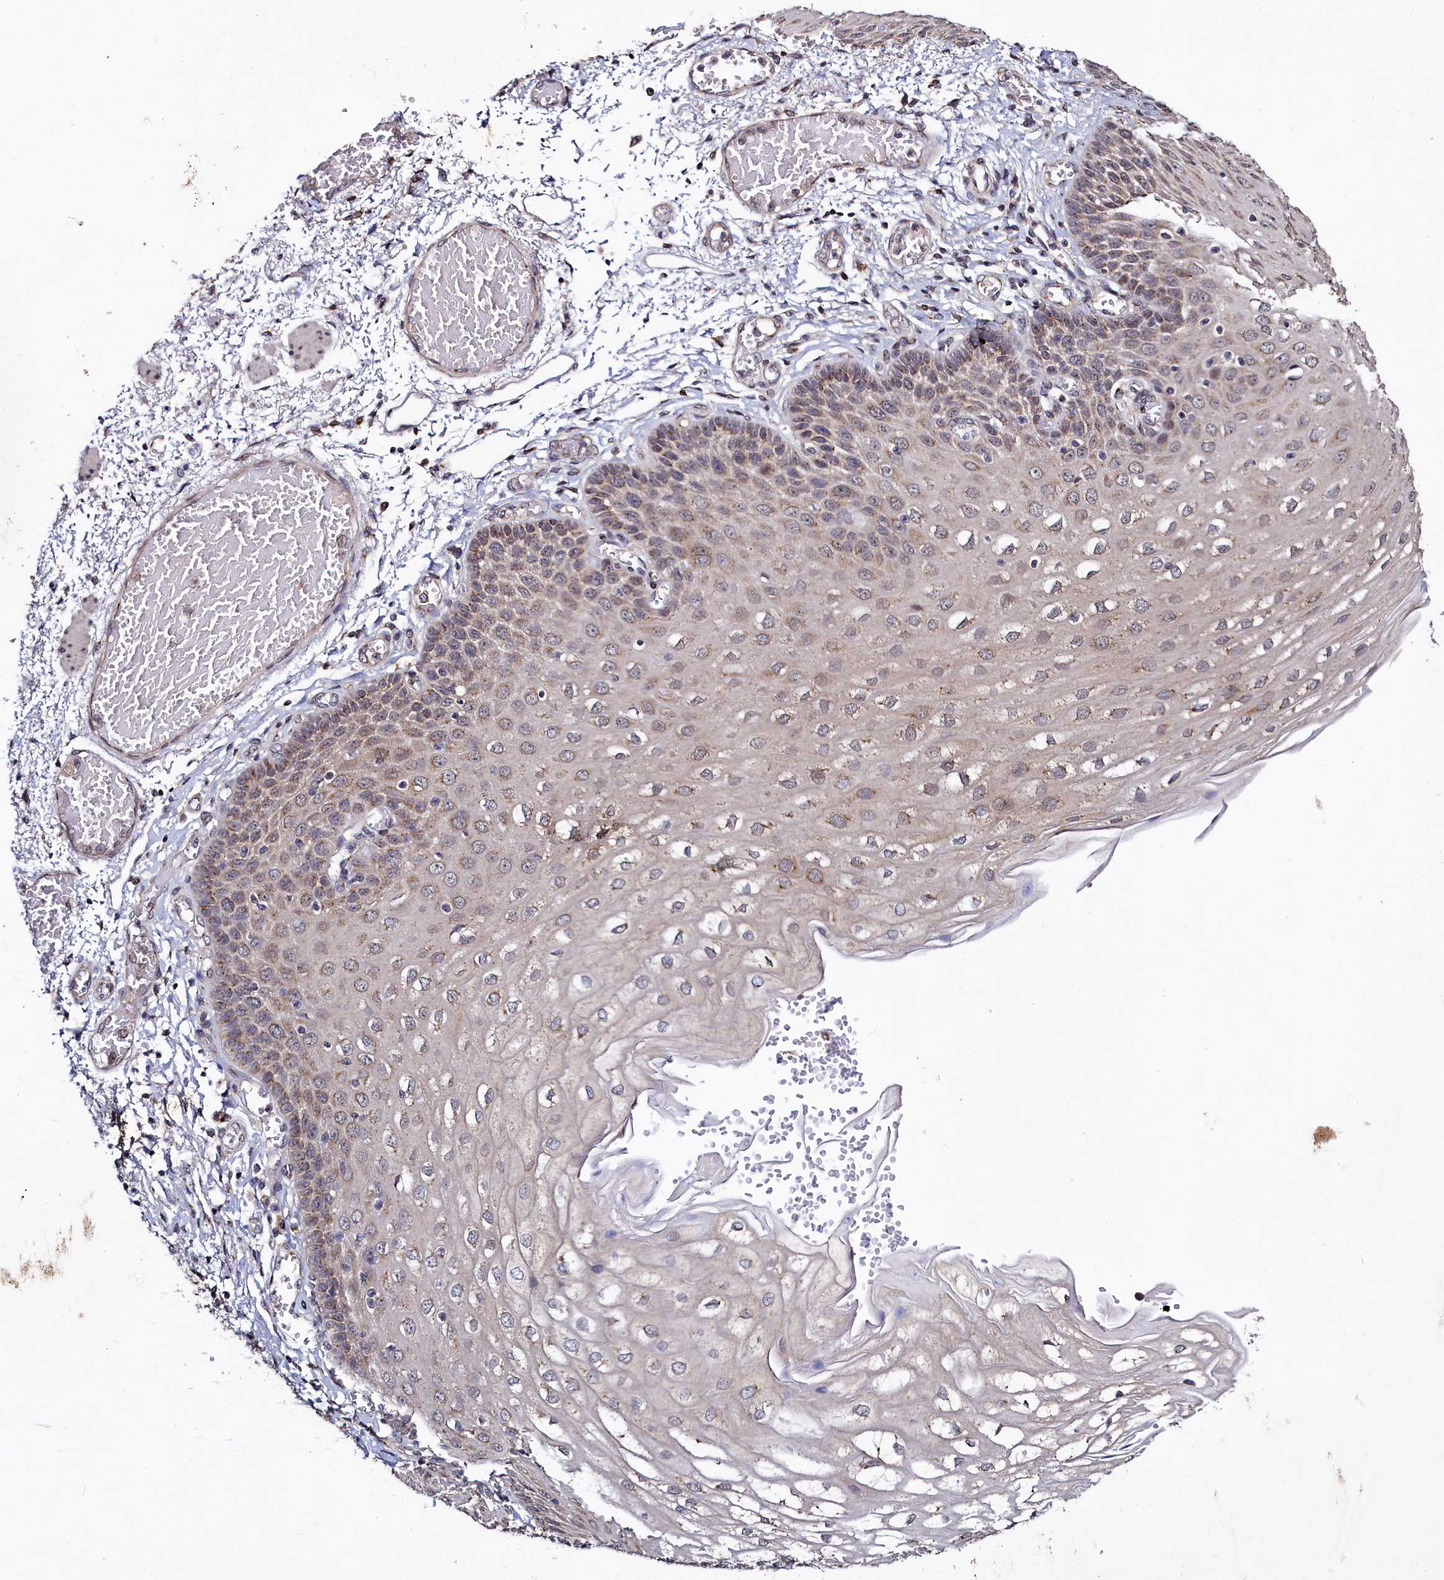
{"staining": {"intensity": "weak", "quantity": "25%-75%", "location": "cytoplasmic/membranous"}, "tissue": "esophagus", "cell_type": "Squamous epithelial cells", "image_type": "normal", "snomed": [{"axis": "morphology", "description": "Normal tissue, NOS"}, {"axis": "topography", "description": "Esophagus"}], "caption": "A high-resolution image shows immunohistochemistry (IHC) staining of normal esophagus, which shows weak cytoplasmic/membranous staining in about 25%-75% of squamous epithelial cells.", "gene": "SEC24C", "patient": {"sex": "male", "age": 81}}